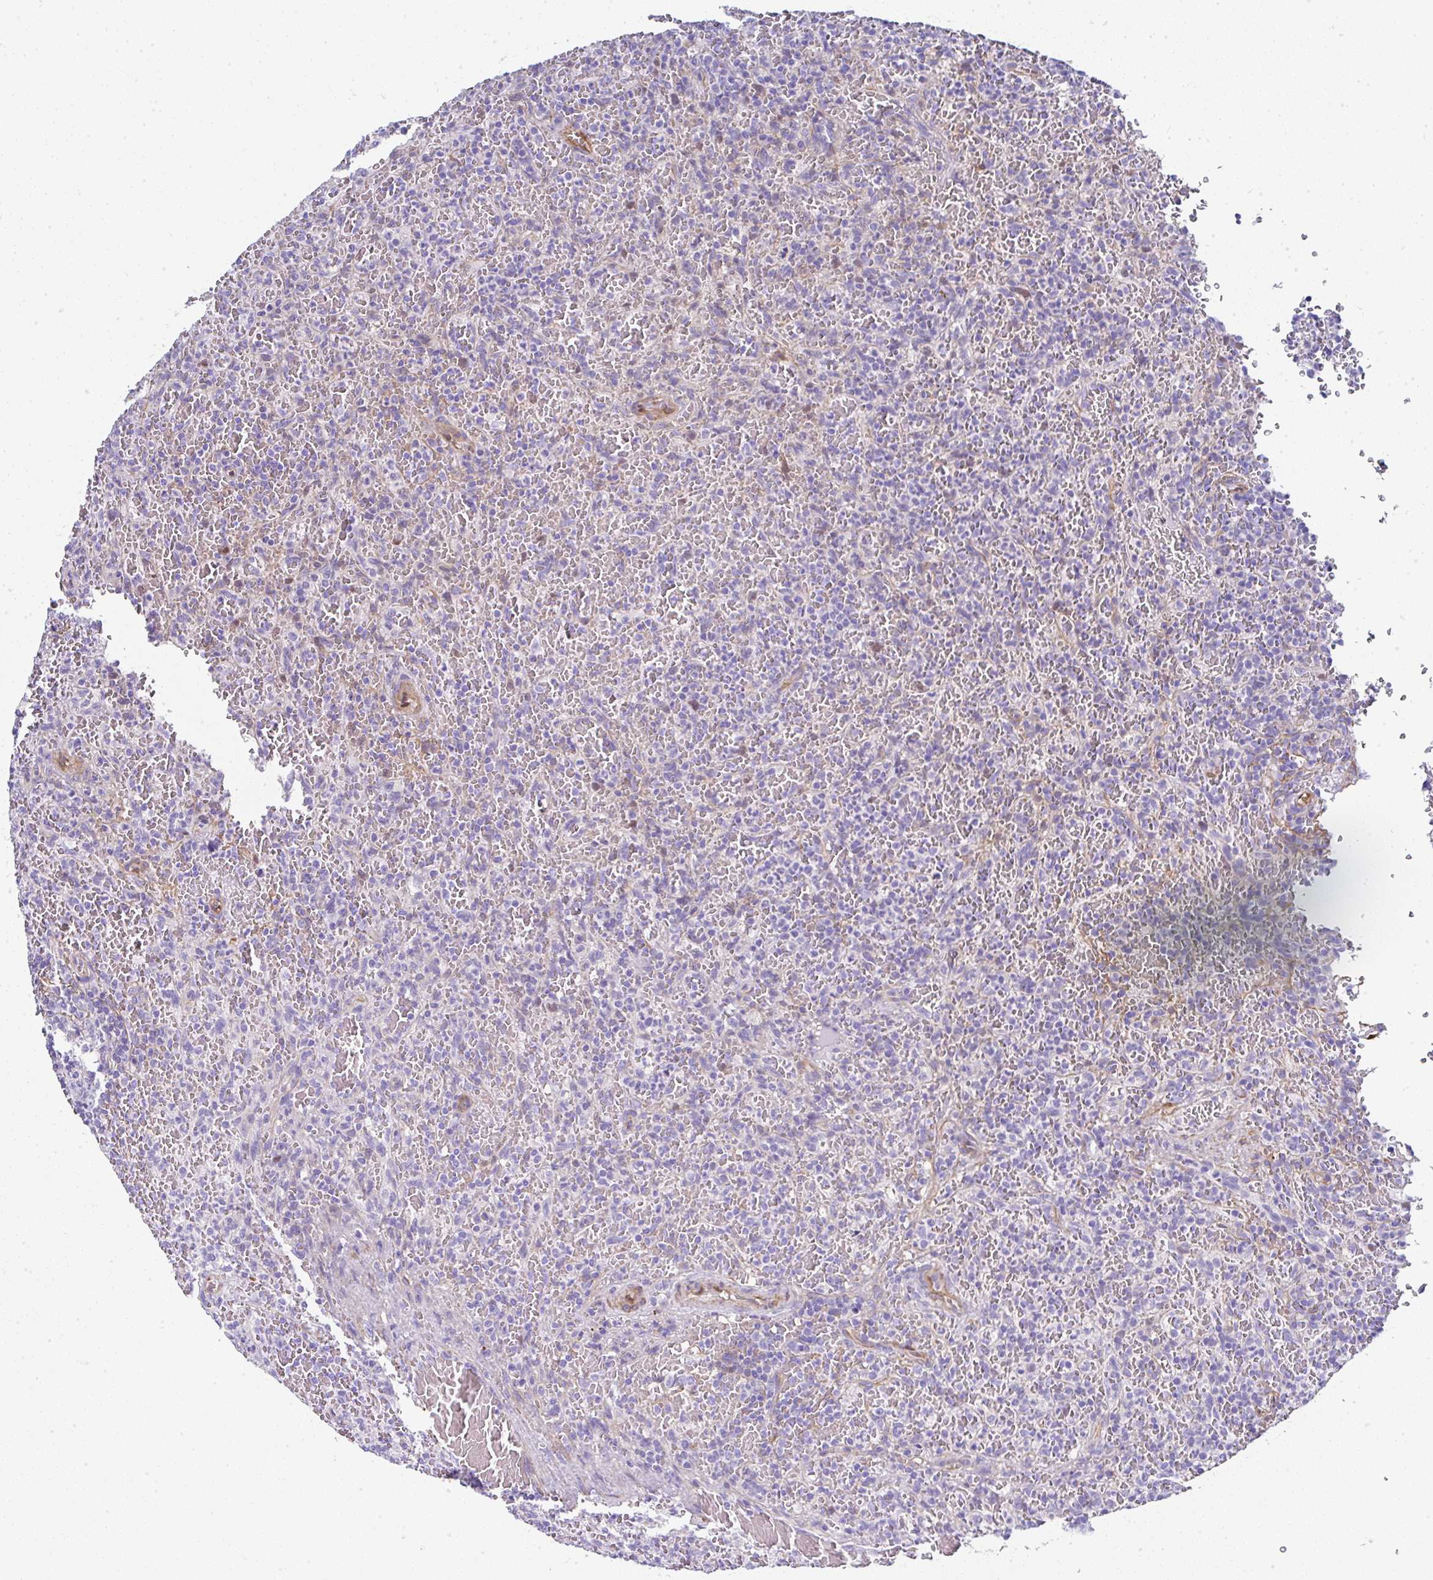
{"staining": {"intensity": "negative", "quantity": "none", "location": "none"}, "tissue": "lymphoma", "cell_type": "Tumor cells", "image_type": "cancer", "snomed": [{"axis": "morphology", "description": "Malignant lymphoma, non-Hodgkin's type, Low grade"}, {"axis": "topography", "description": "Spleen"}], "caption": "High power microscopy image of an IHC image of low-grade malignant lymphoma, non-Hodgkin's type, revealing no significant expression in tumor cells. (DAB immunohistochemistry with hematoxylin counter stain).", "gene": "PPFIA4", "patient": {"sex": "female", "age": 64}}